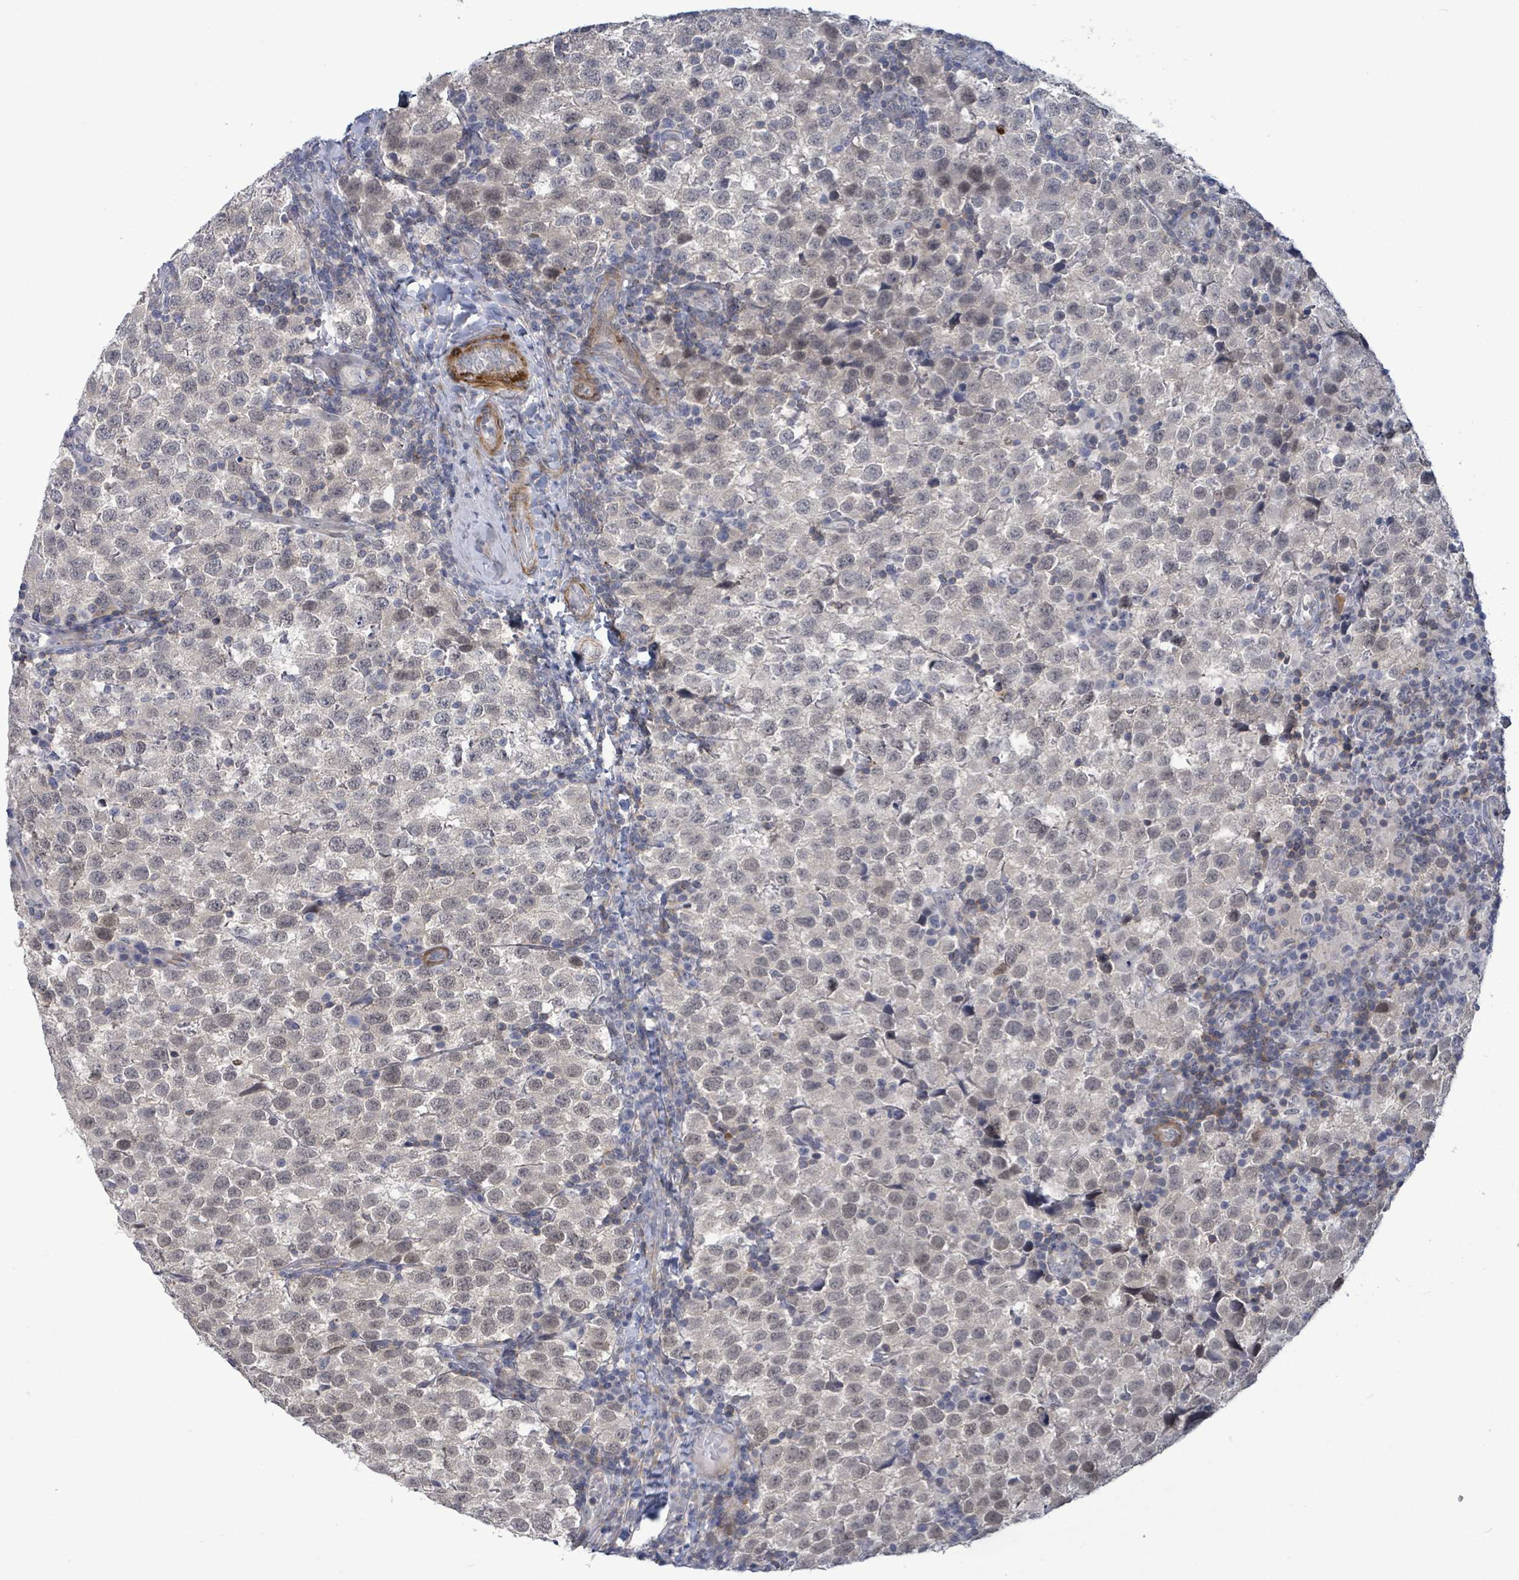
{"staining": {"intensity": "negative", "quantity": "none", "location": "none"}, "tissue": "testis cancer", "cell_type": "Tumor cells", "image_type": "cancer", "snomed": [{"axis": "morphology", "description": "Seminoma, NOS"}, {"axis": "topography", "description": "Testis"}], "caption": "Testis cancer (seminoma) was stained to show a protein in brown. There is no significant expression in tumor cells.", "gene": "AMMECR1", "patient": {"sex": "male", "age": 34}}